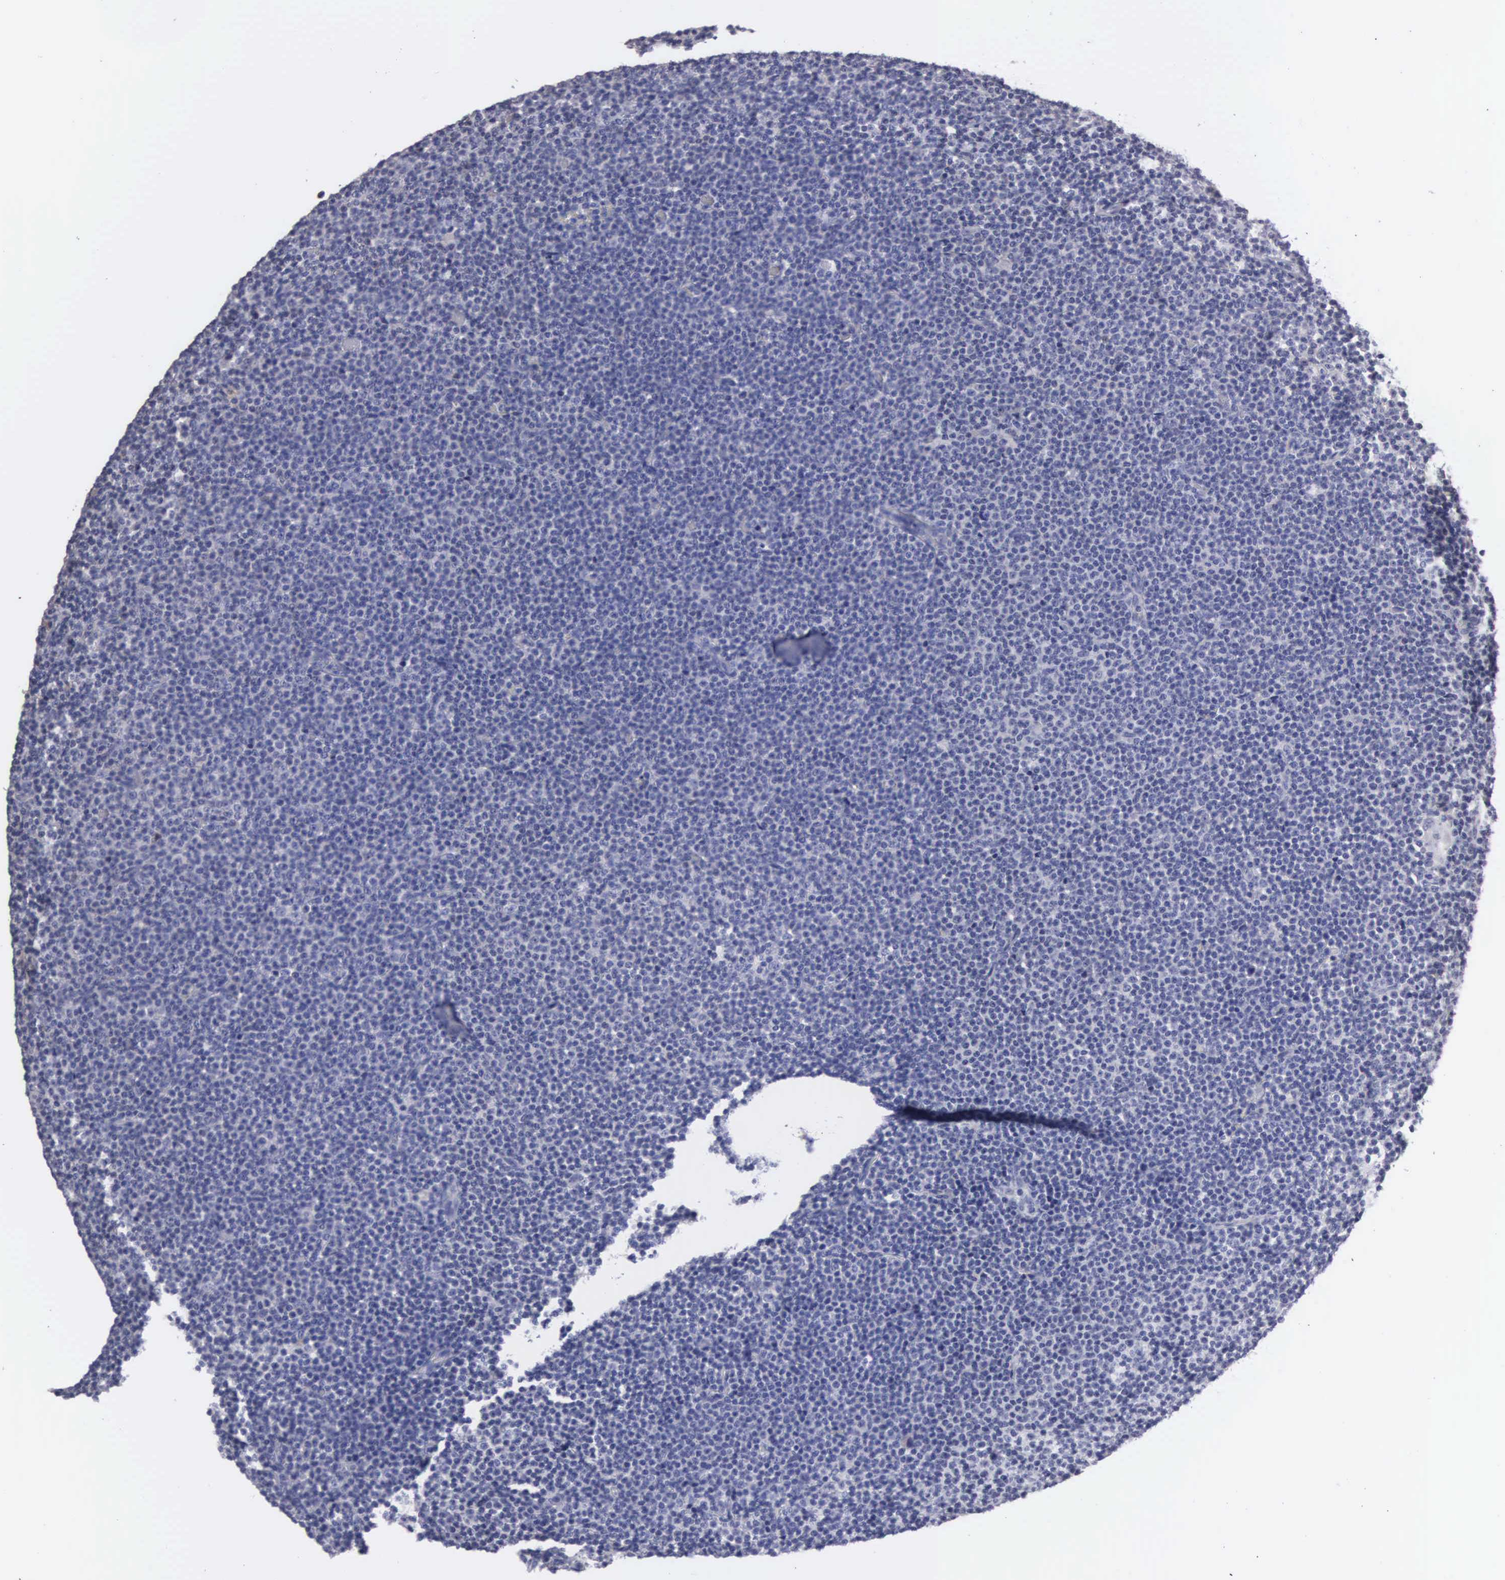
{"staining": {"intensity": "negative", "quantity": "none", "location": "none"}, "tissue": "lymphoma", "cell_type": "Tumor cells", "image_type": "cancer", "snomed": [{"axis": "morphology", "description": "Malignant lymphoma, non-Hodgkin's type, Low grade"}, {"axis": "topography", "description": "Lymph node"}], "caption": "Lymphoma was stained to show a protein in brown. There is no significant staining in tumor cells.", "gene": "ENO3", "patient": {"sex": "female", "age": 69}}